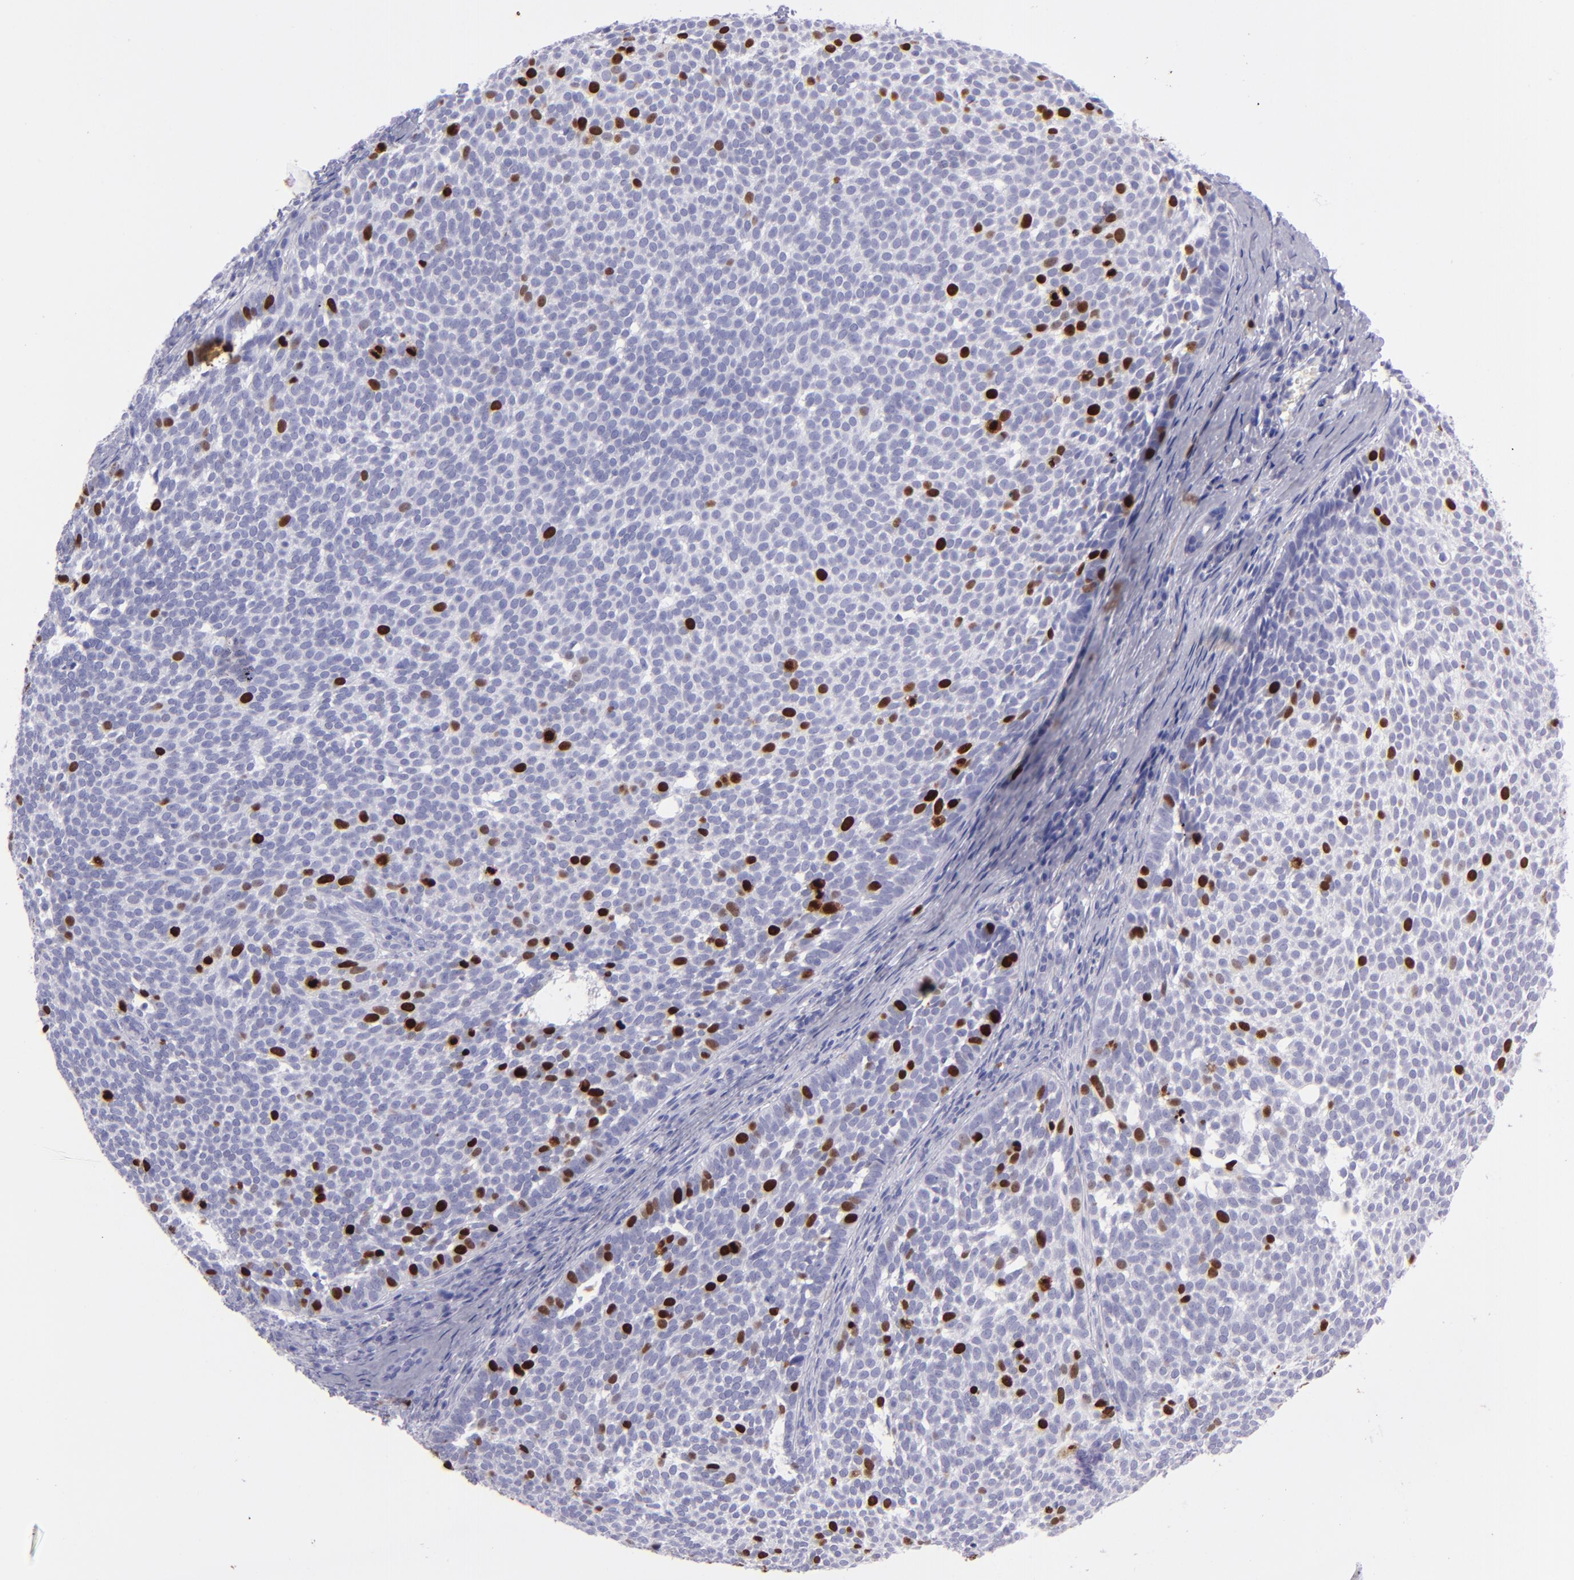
{"staining": {"intensity": "strong", "quantity": "<25%", "location": "nuclear"}, "tissue": "skin cancer", "cell_type": "Tumor cells", "image_type": "cancer", "snomed": [{"axis": "morphology", "description": "Basal cell carcinoma"}, {"axis": "topography", "description": "Skin"}], "caption": "Brown immunohistochemical staining in skin basal cell carcinoma reveals strong nuclear staining in about <25% of tumor cells.", "gene": "TOP2A", "patient": {"sex": "male", "age": 63}}